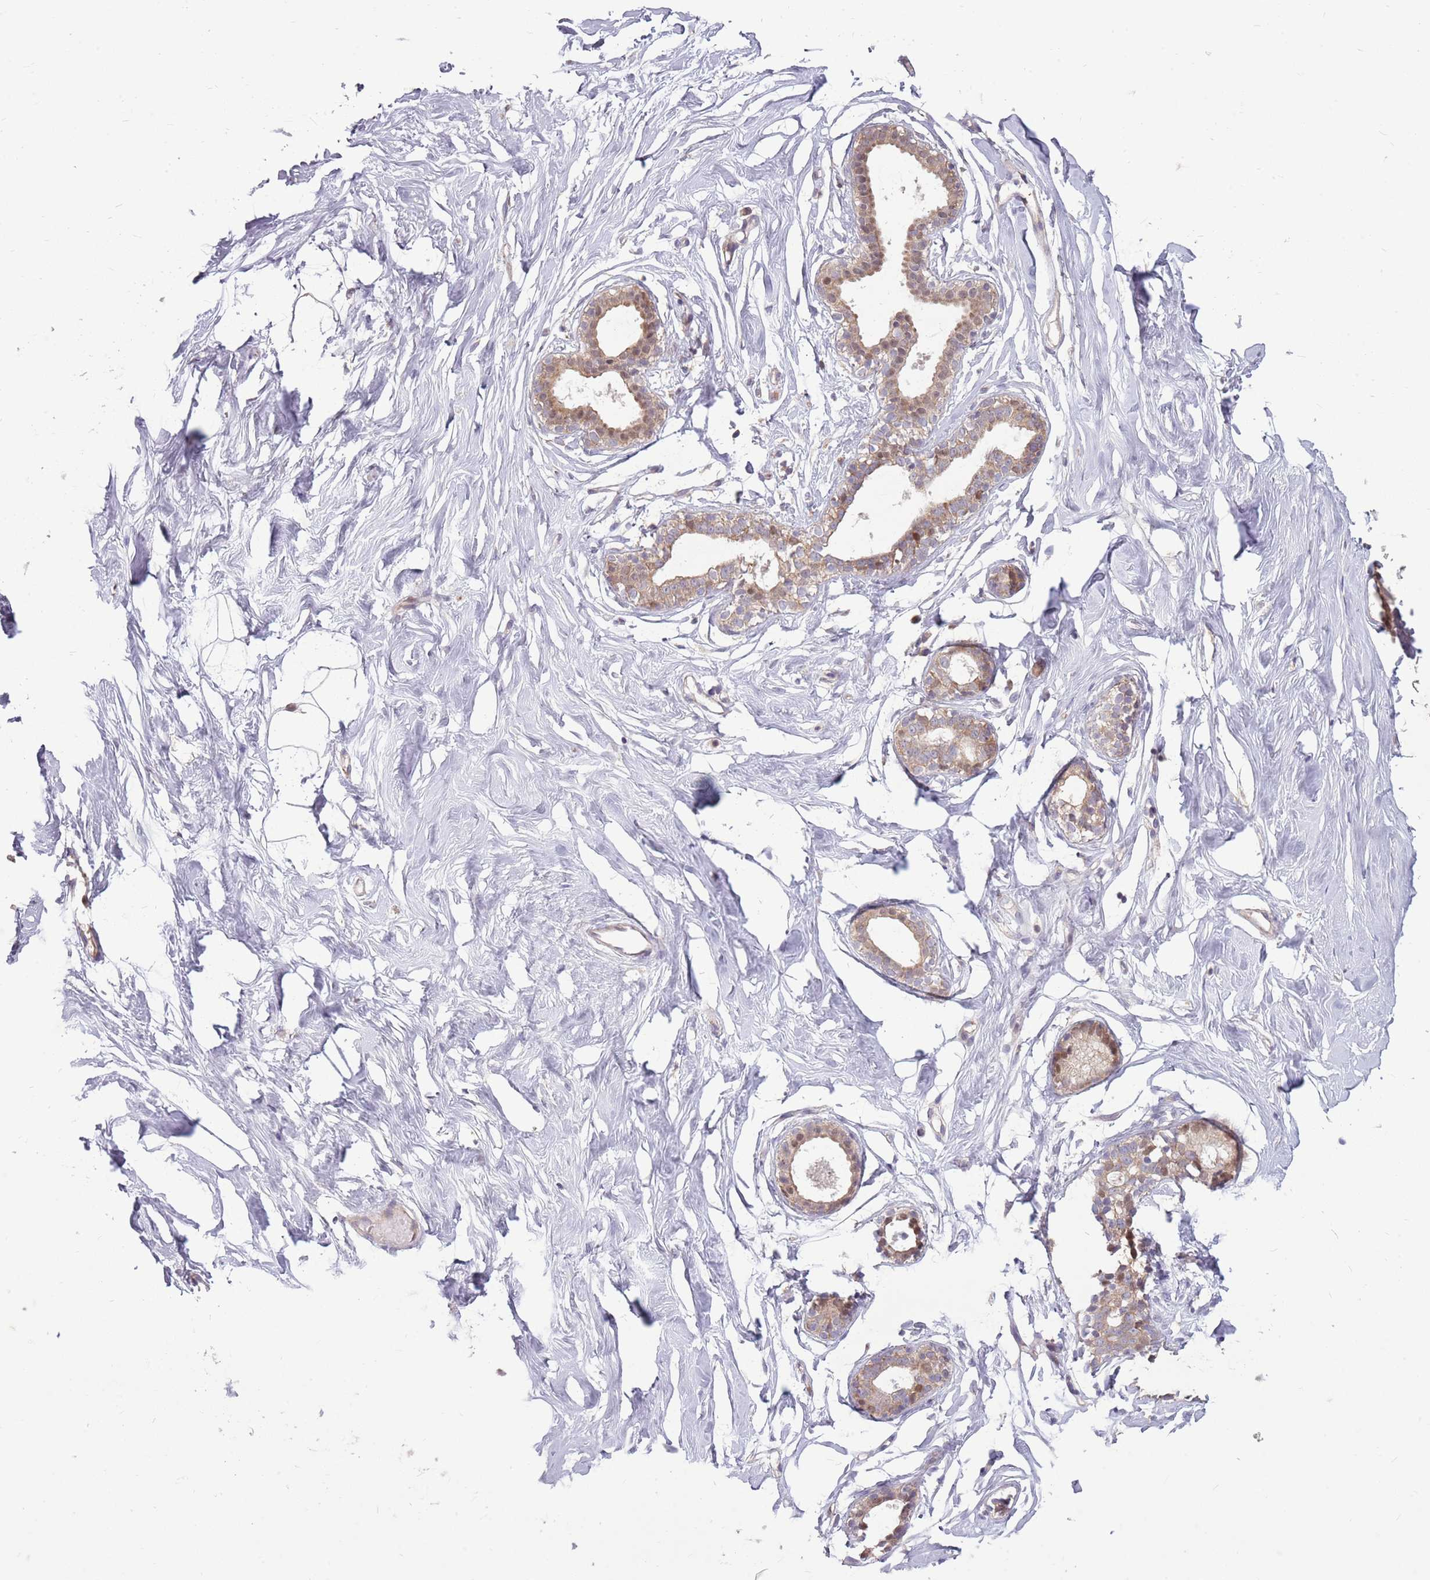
{"staining": {"intensity": "negative", "quantity": "none", "location": "none"}, "tissue": "breast", "cell_type": "Adipocytes", "image_type": "normal", "snomed": [{"axis": "morphology", "description": "Normal tissue, NOS"}, {"axis": "morphology", "description": "Adenoma, NOS"}, {"axis": "topography", "description": "Breast"}], "caption": "This is an immunohistochemistry (IHC) photomicrograph of normal human breast. There is no expression in adipocytes.", "gene": "PPP1R27", "patient": {"sex": "female", "age": 23}}